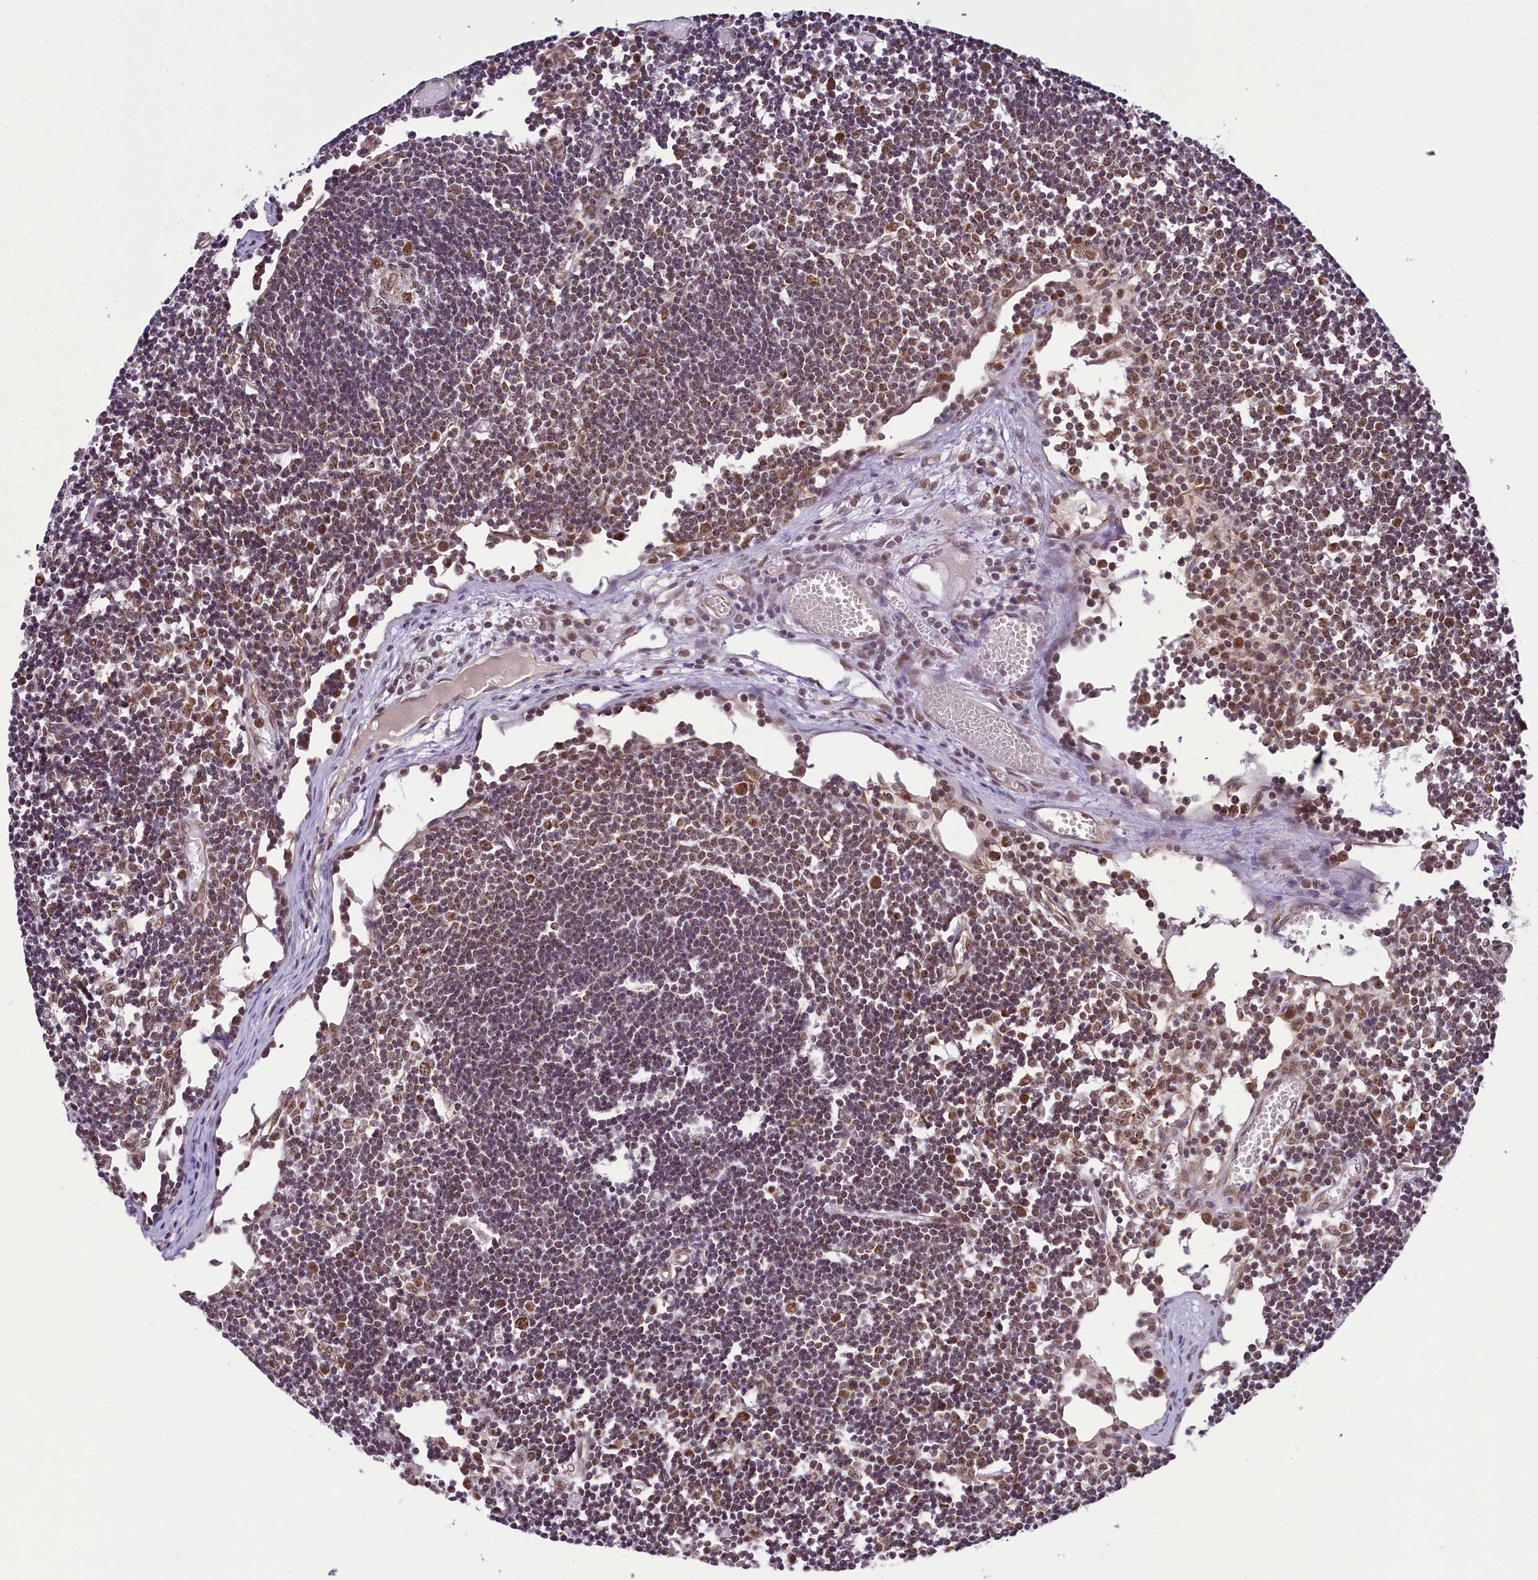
{"staining": {"intensity": "moderate", "quantity": "25%-75%", "location": "nuclear"}, "tissue": "lymph node", "cell_type": "Germinal center cells", "image_type": "normal", "snomed": [{"axis": "morphology", "description": "Normal tissue, NOS"}, {"axis": "topography", "description": "Lymph node"}], "caption": "Lymph node stained with a brown dye exhibits moderate nuclear positive staining in approximately 25%-75% of germinal center cells.", "gene": "PAF1", "patient": {"sex": "female", "age": 11}}